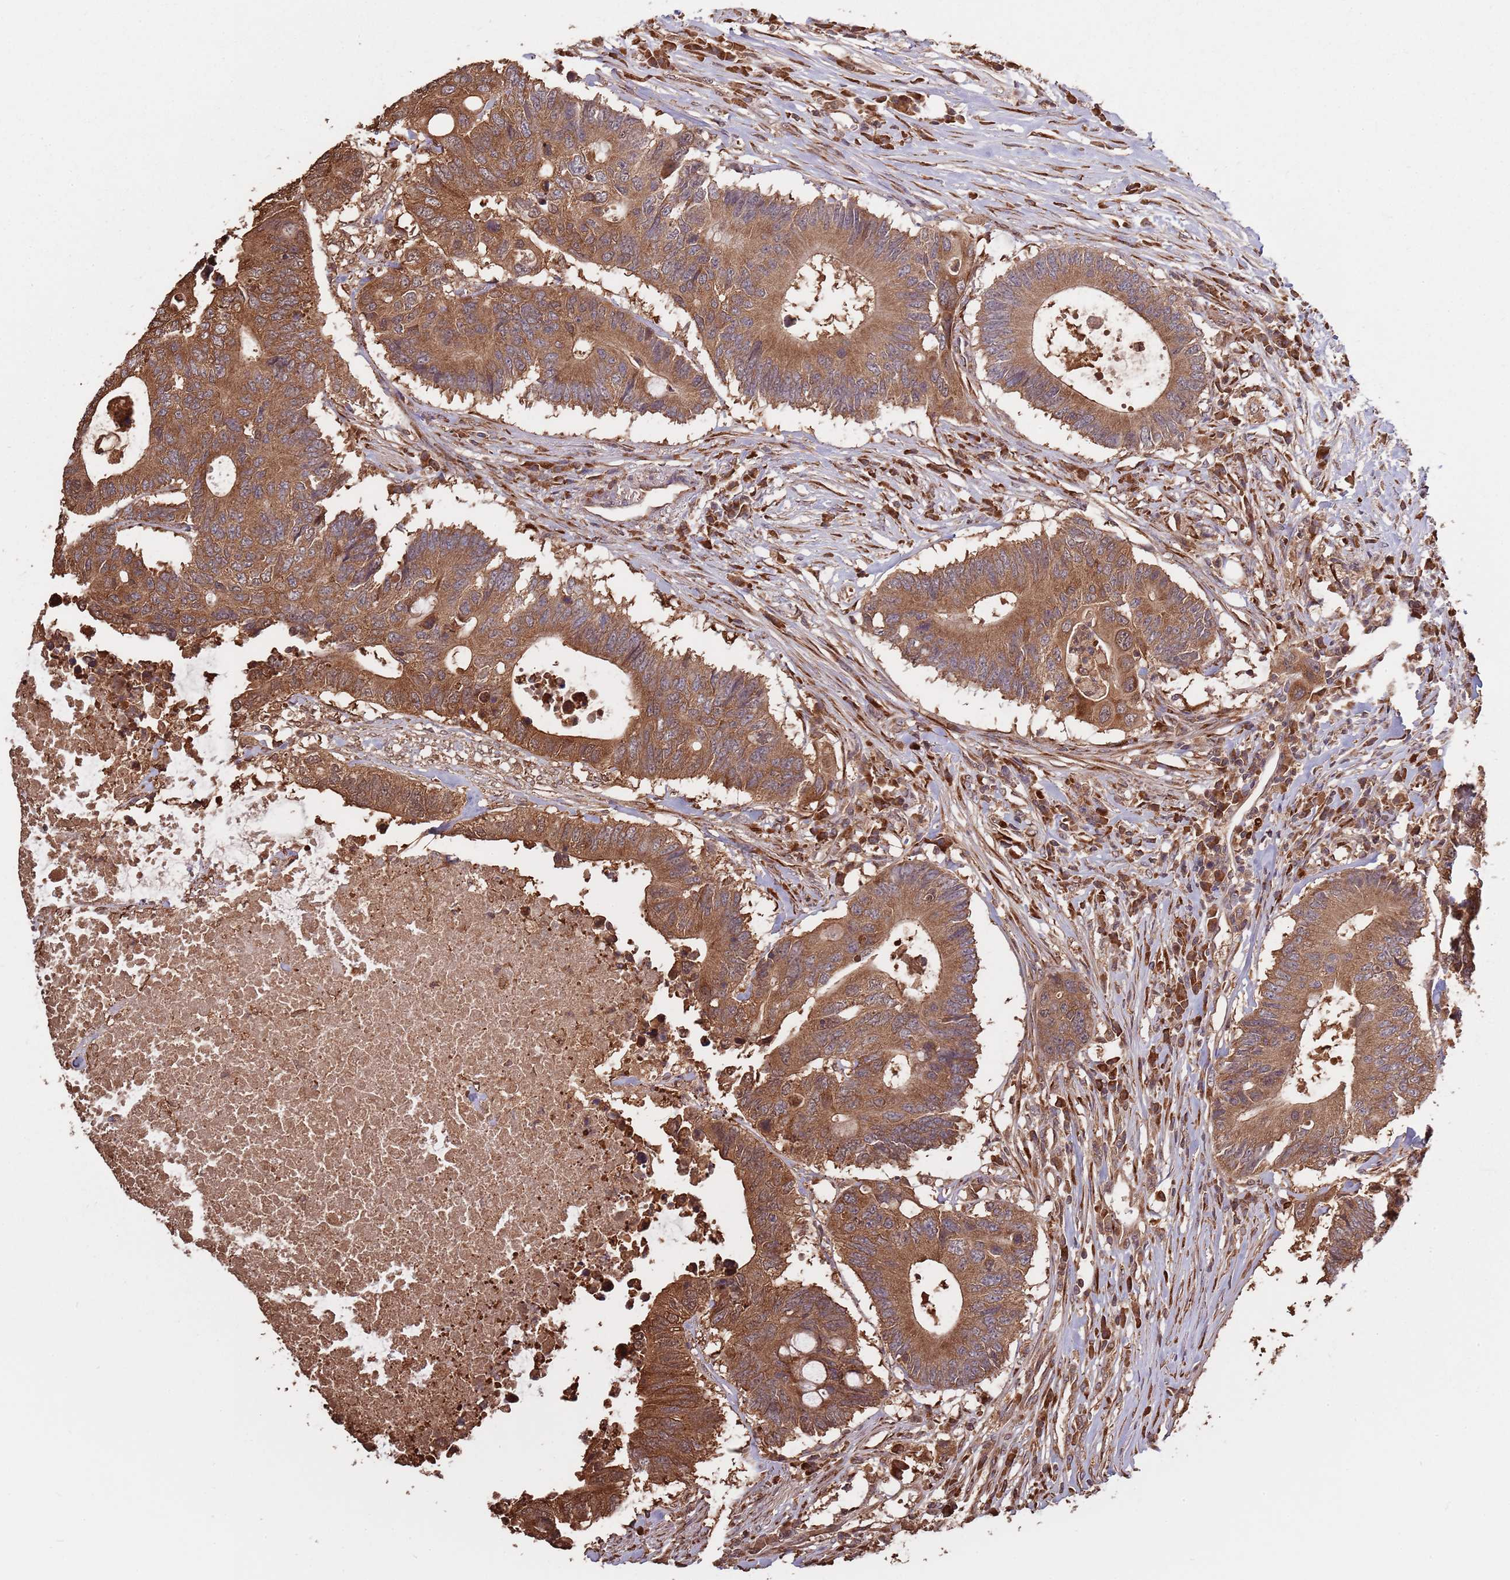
{"staining": {"intensity": "strong", "quantity": ">75%", "location": "cytoplasmic/membranous,nuclear"}, "tissue": "colorectal cancer", "cell_type": "Tumor cells", "image_type": "cancer", "snomed": [{"axis": "morphology", "description": "Adenocarcinoma, NOS"}, {"axis": "topography", "description": "Colon"}], "caption": "Human colorectal cancer stained for a protein (brown) demonstrates strong cytoplasmic/membranous and nuclear positive staining in about >75% of tumor cells.", "gene": "COG4", "patient": {"sex": "male", "age": 71}}